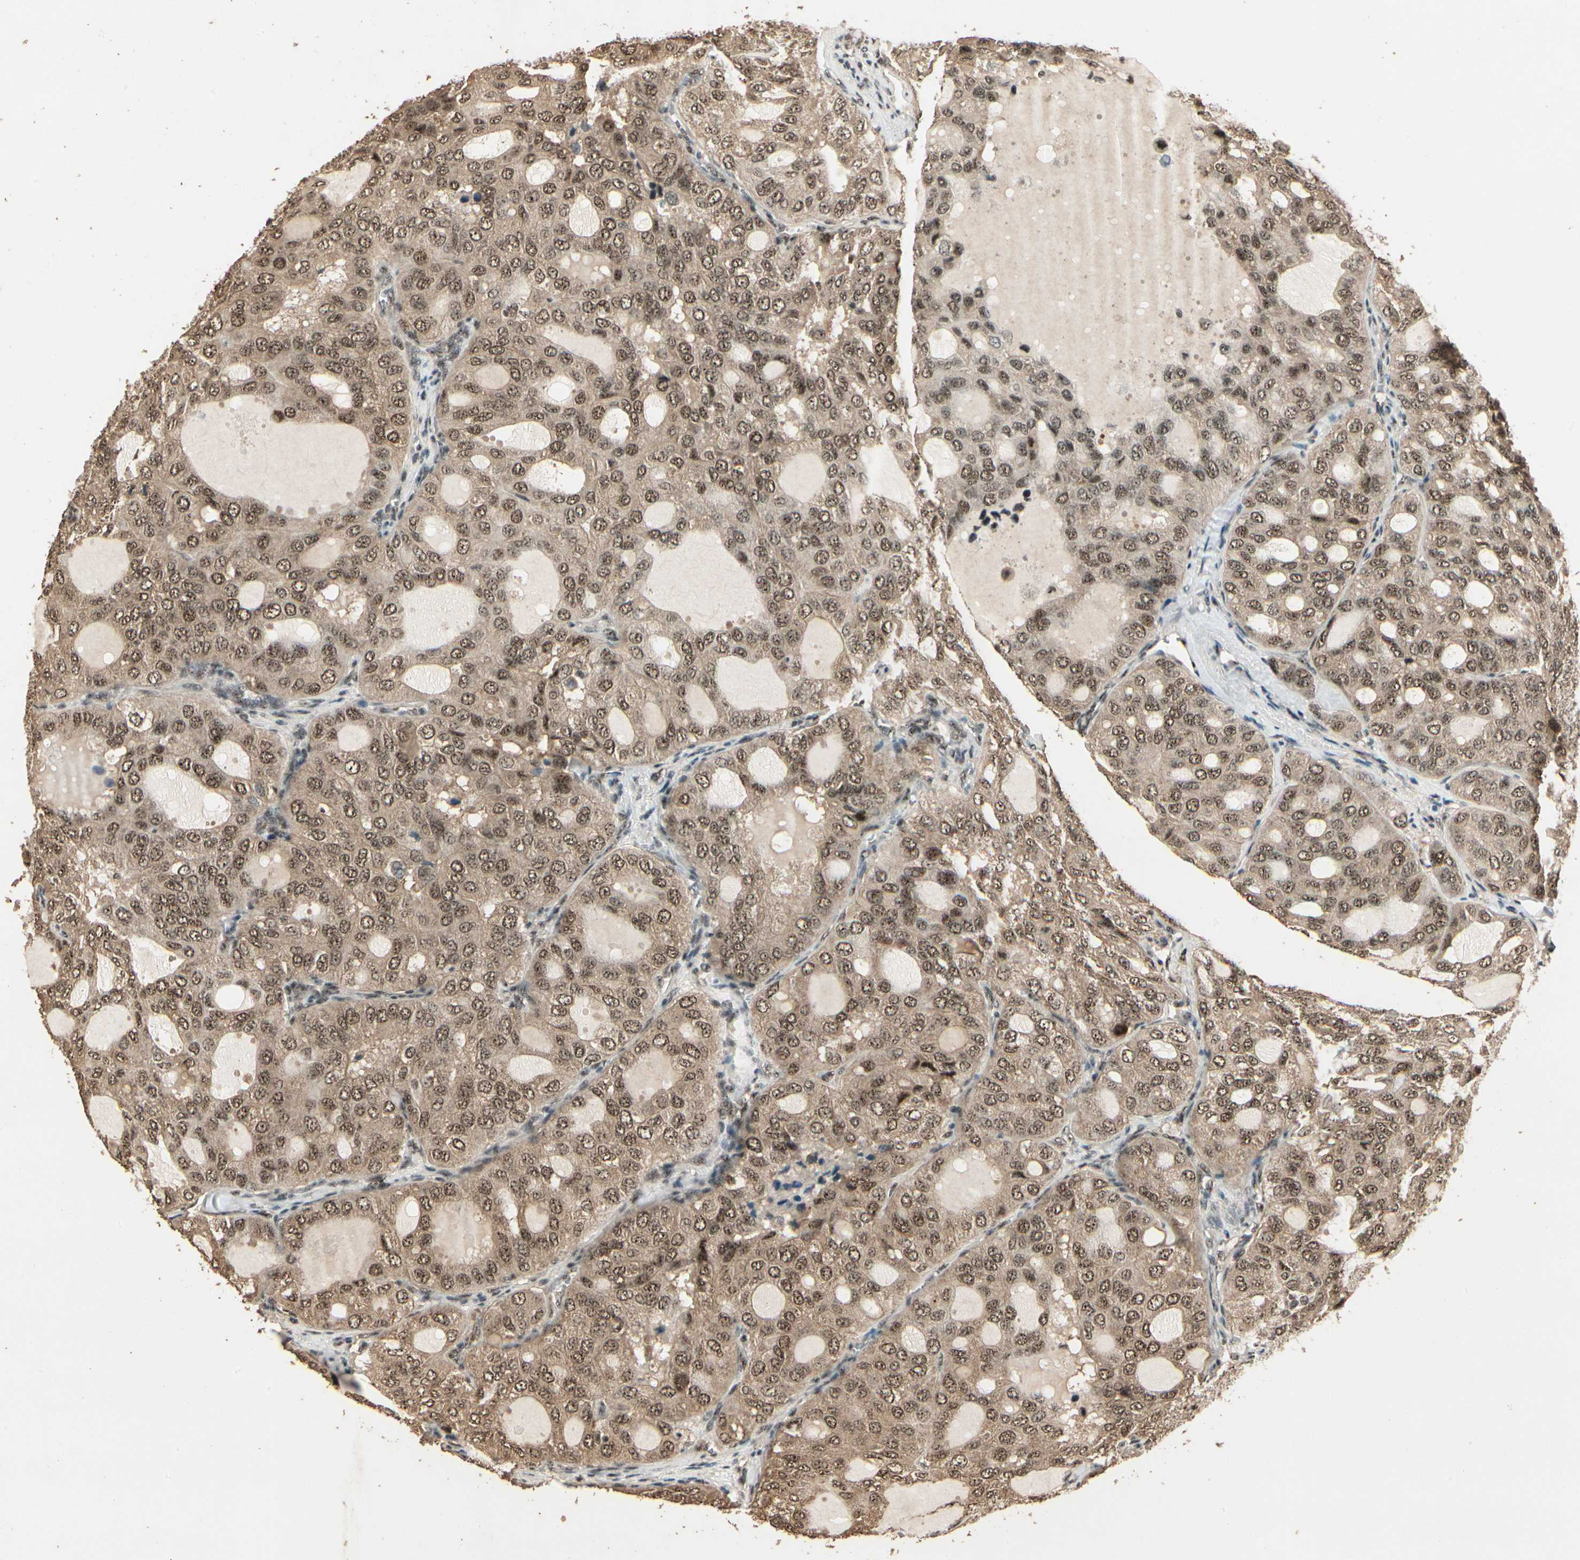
{"staining": {"intensity": "moderate", "quantity": ">75%", "location": "cytoplasmic/membranous,nuclear"}, "tissue": "thyroid cancer", "cell_type": "Tumor cells", "image_type": "cancer", "snomed": [{"axis": "morphology", "description": "Follicular adenoma carcinoma, NOS"}, {"axis": "topography", "description": "Thyroid gland"}], "caption": "Immunohistochemistry (IHC) image of thyroid follicular adenoma carcinoma stained for a protein (brown), which shows medium levels of moderate cytoplasmic/membranous and nuclear positivity in approximately >75% of tumor cells.", "gene": "RBM25", "patient": {"sex": "male", "age": 75}}